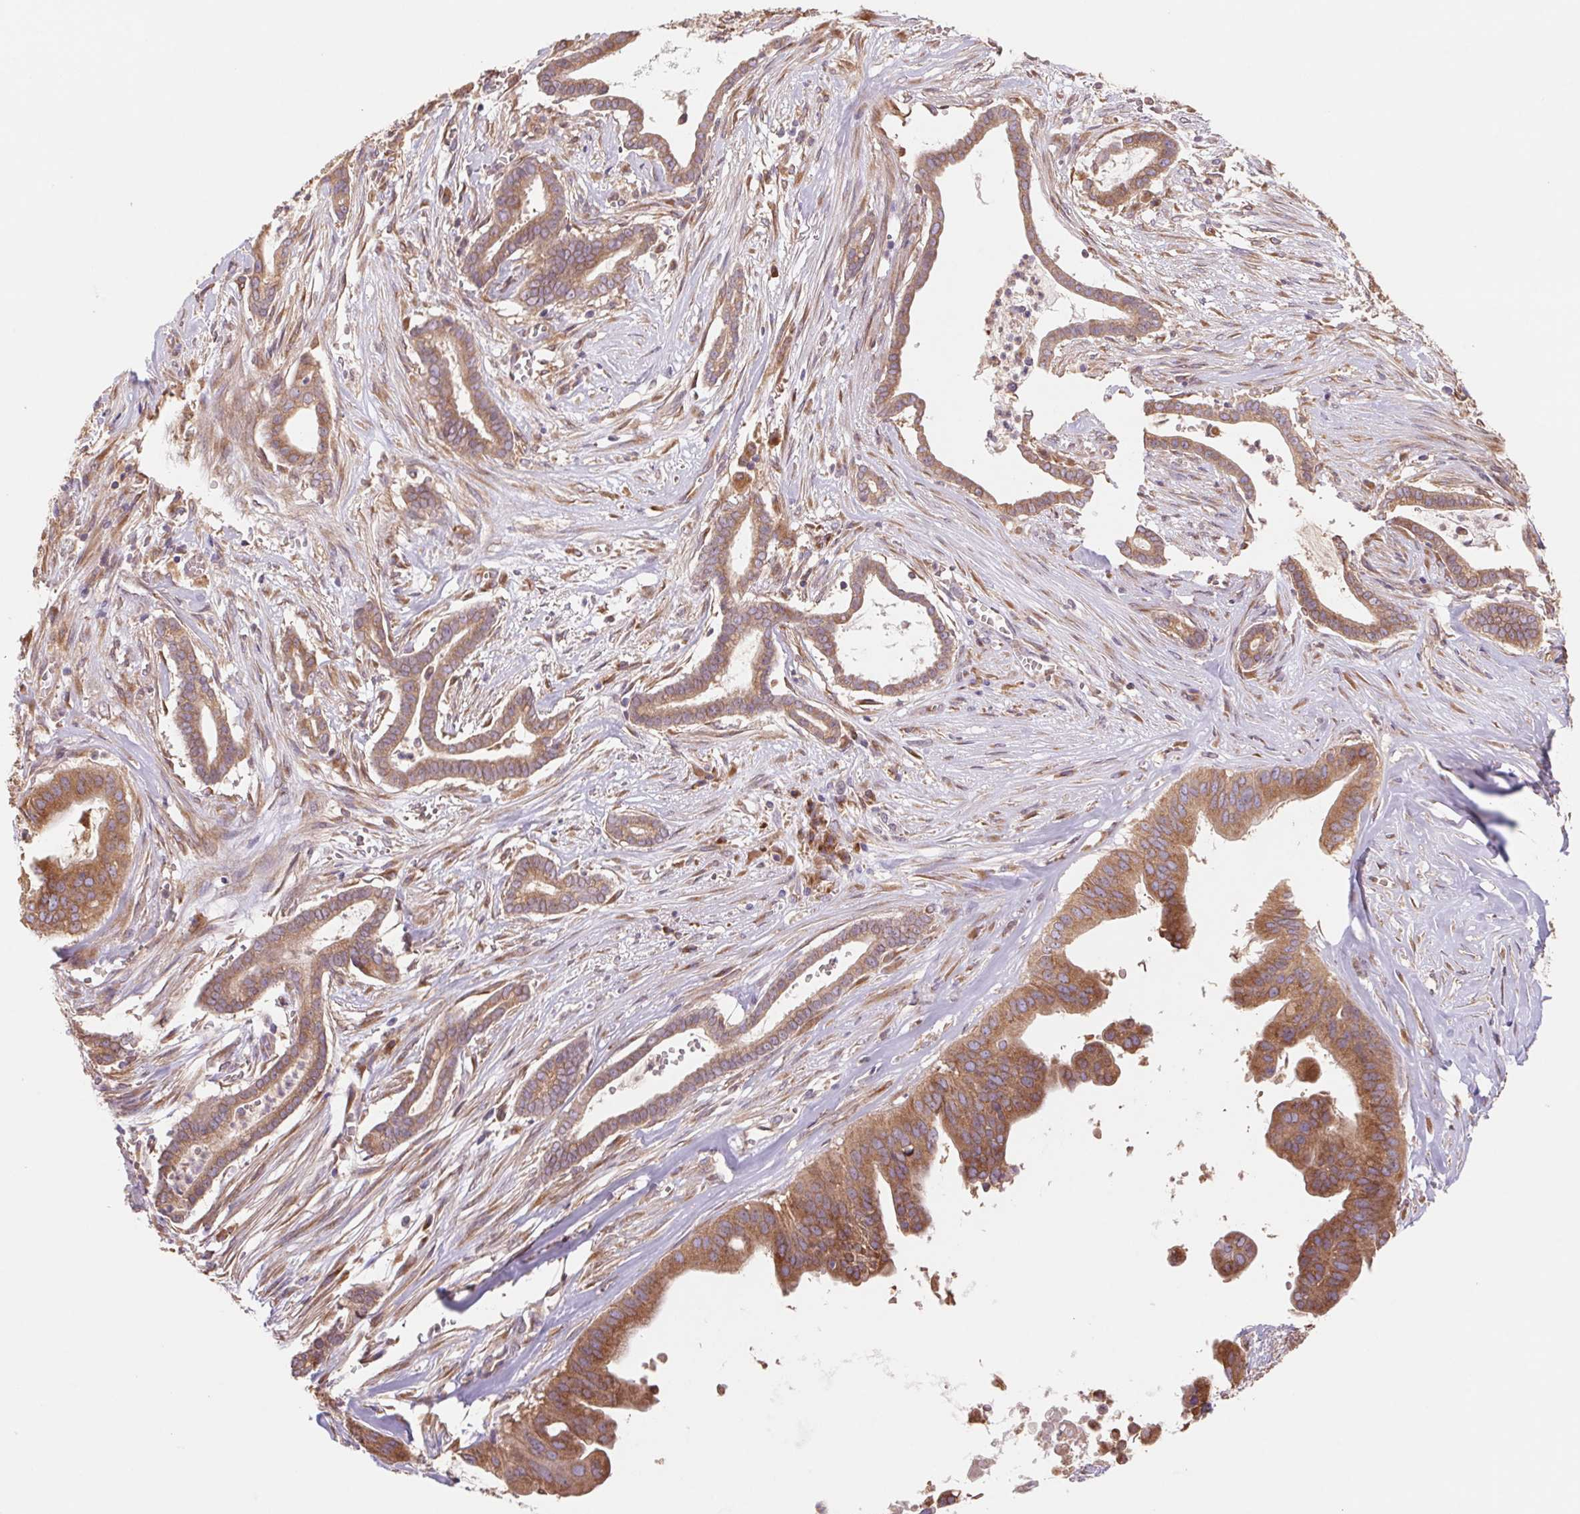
{"staining": {"intensity": "moderate", "quantity": ">75%", "location": "cytoplasmic/membranous"}, "tissue": "pancreatic cancer", "cell_type": "Tumor cells", "image_type": "cancer", "snomed": [{"axis": "morphology", "description": "Adenocarcinoma, NOS"}, {"axis": "topography", "description": "Pancreas"}], "caption": "This image reveals pancreatic cancer (adenocarcinoma) stained with IHC to label a protein in brown. The cytoplasmic/membranous of tumor cells show moderate positivity for the protein. Nuclei are counter-stained blue.", "gene": "RAB1A", "patient": {"sex": "male", "age": 61}}